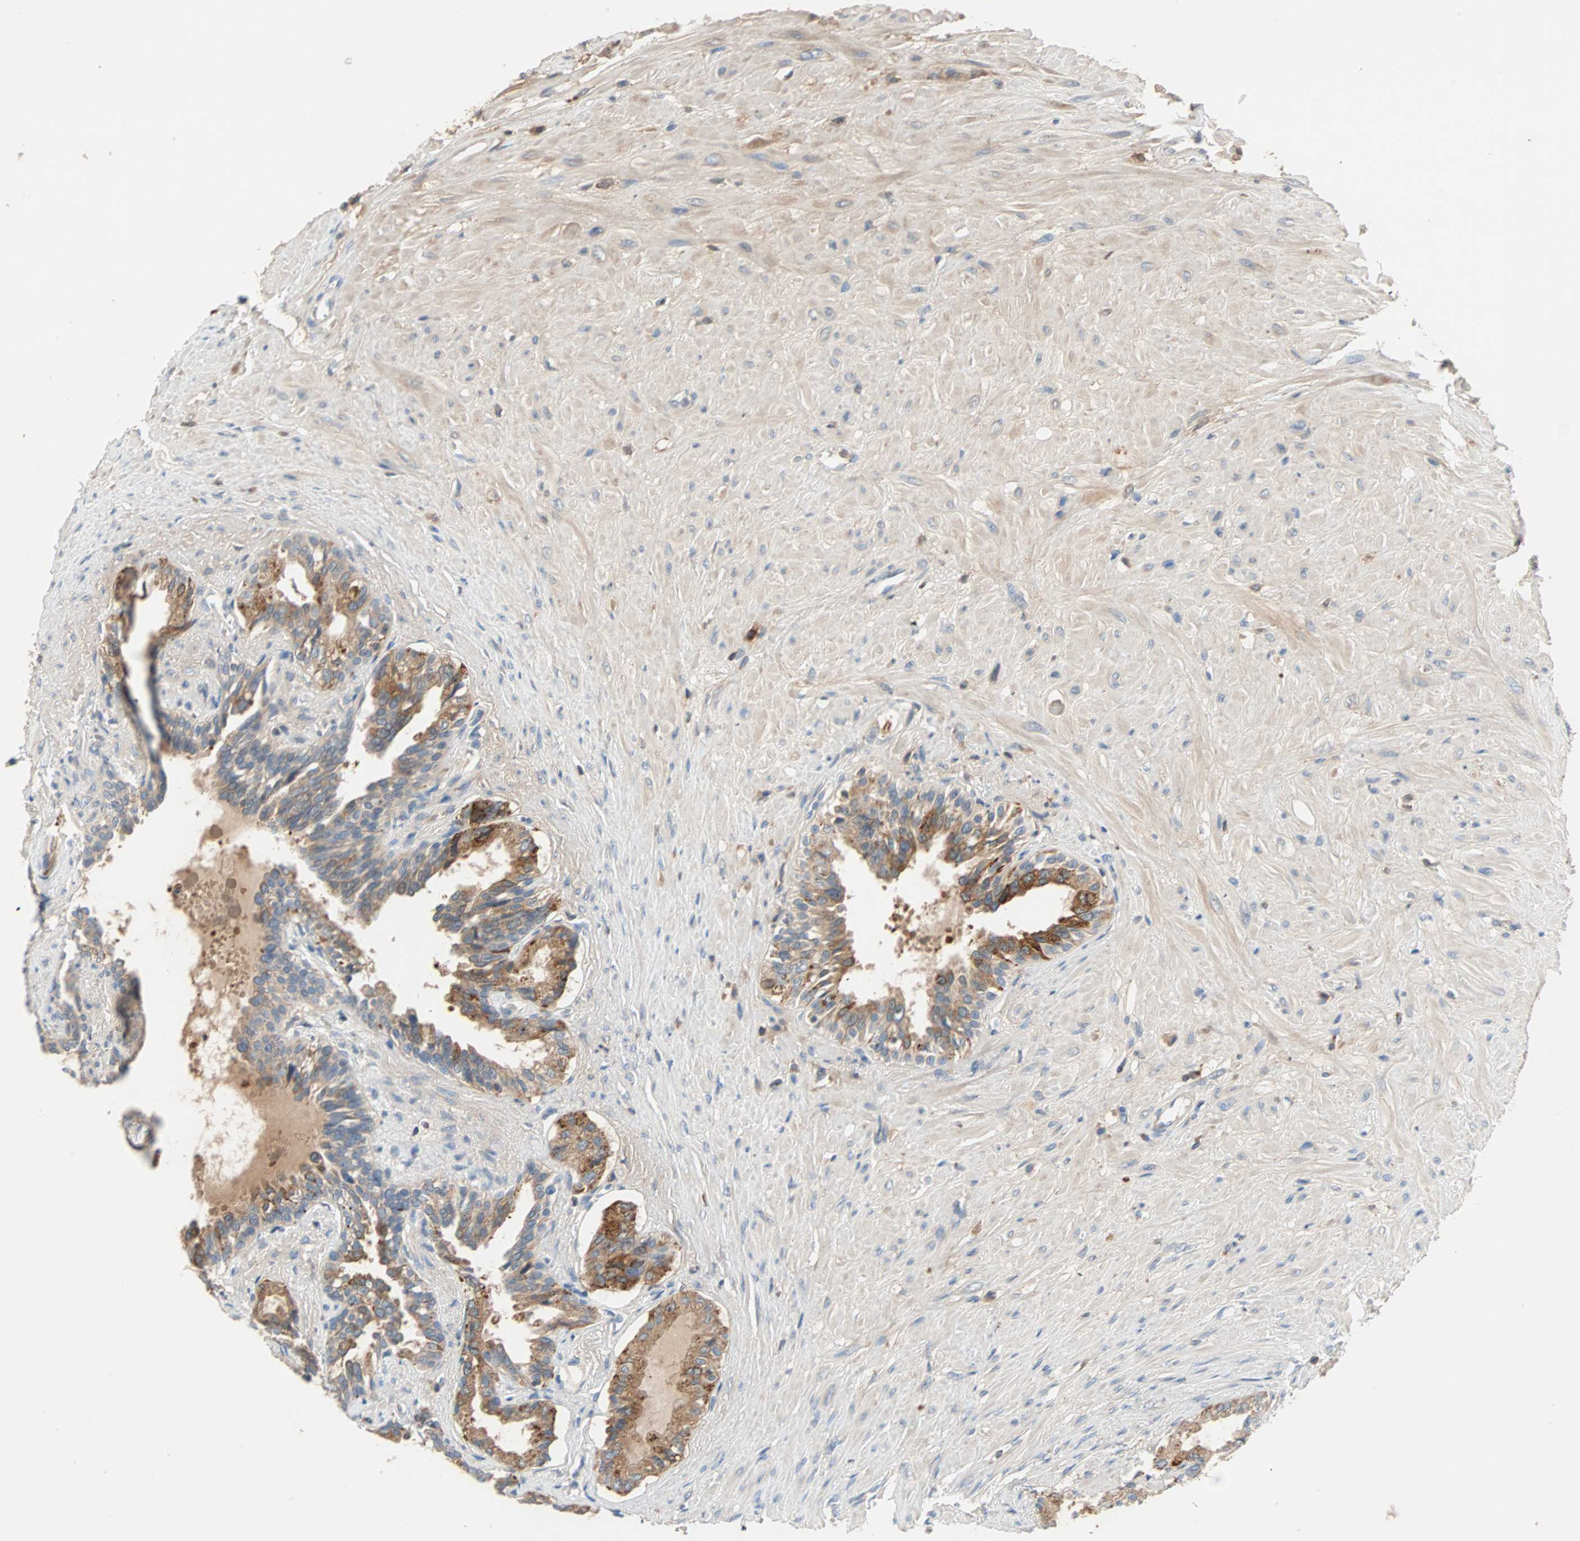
{"staining": {"intensity": "moderate", "quantity": ">75%", "location": "cytoplasmic/membranous"}, "tissue": "seminal vesicle", "cell_type": "Glandular cells", "image_type": "normal", "snomed": [{"axis": "morphology", "description": "Normal tissue, NOS"}, {"axis": "topography", "description": "Seminal veicle"}], "caption": "Benign seminal vesicle displays moderate cytoplasmic/membranous positivity in approximately >75% of glandular cells, visualized by immunohistochemistry.", "gene": "MAP4K1", "patient": {"sex": "male", "age": 61}}